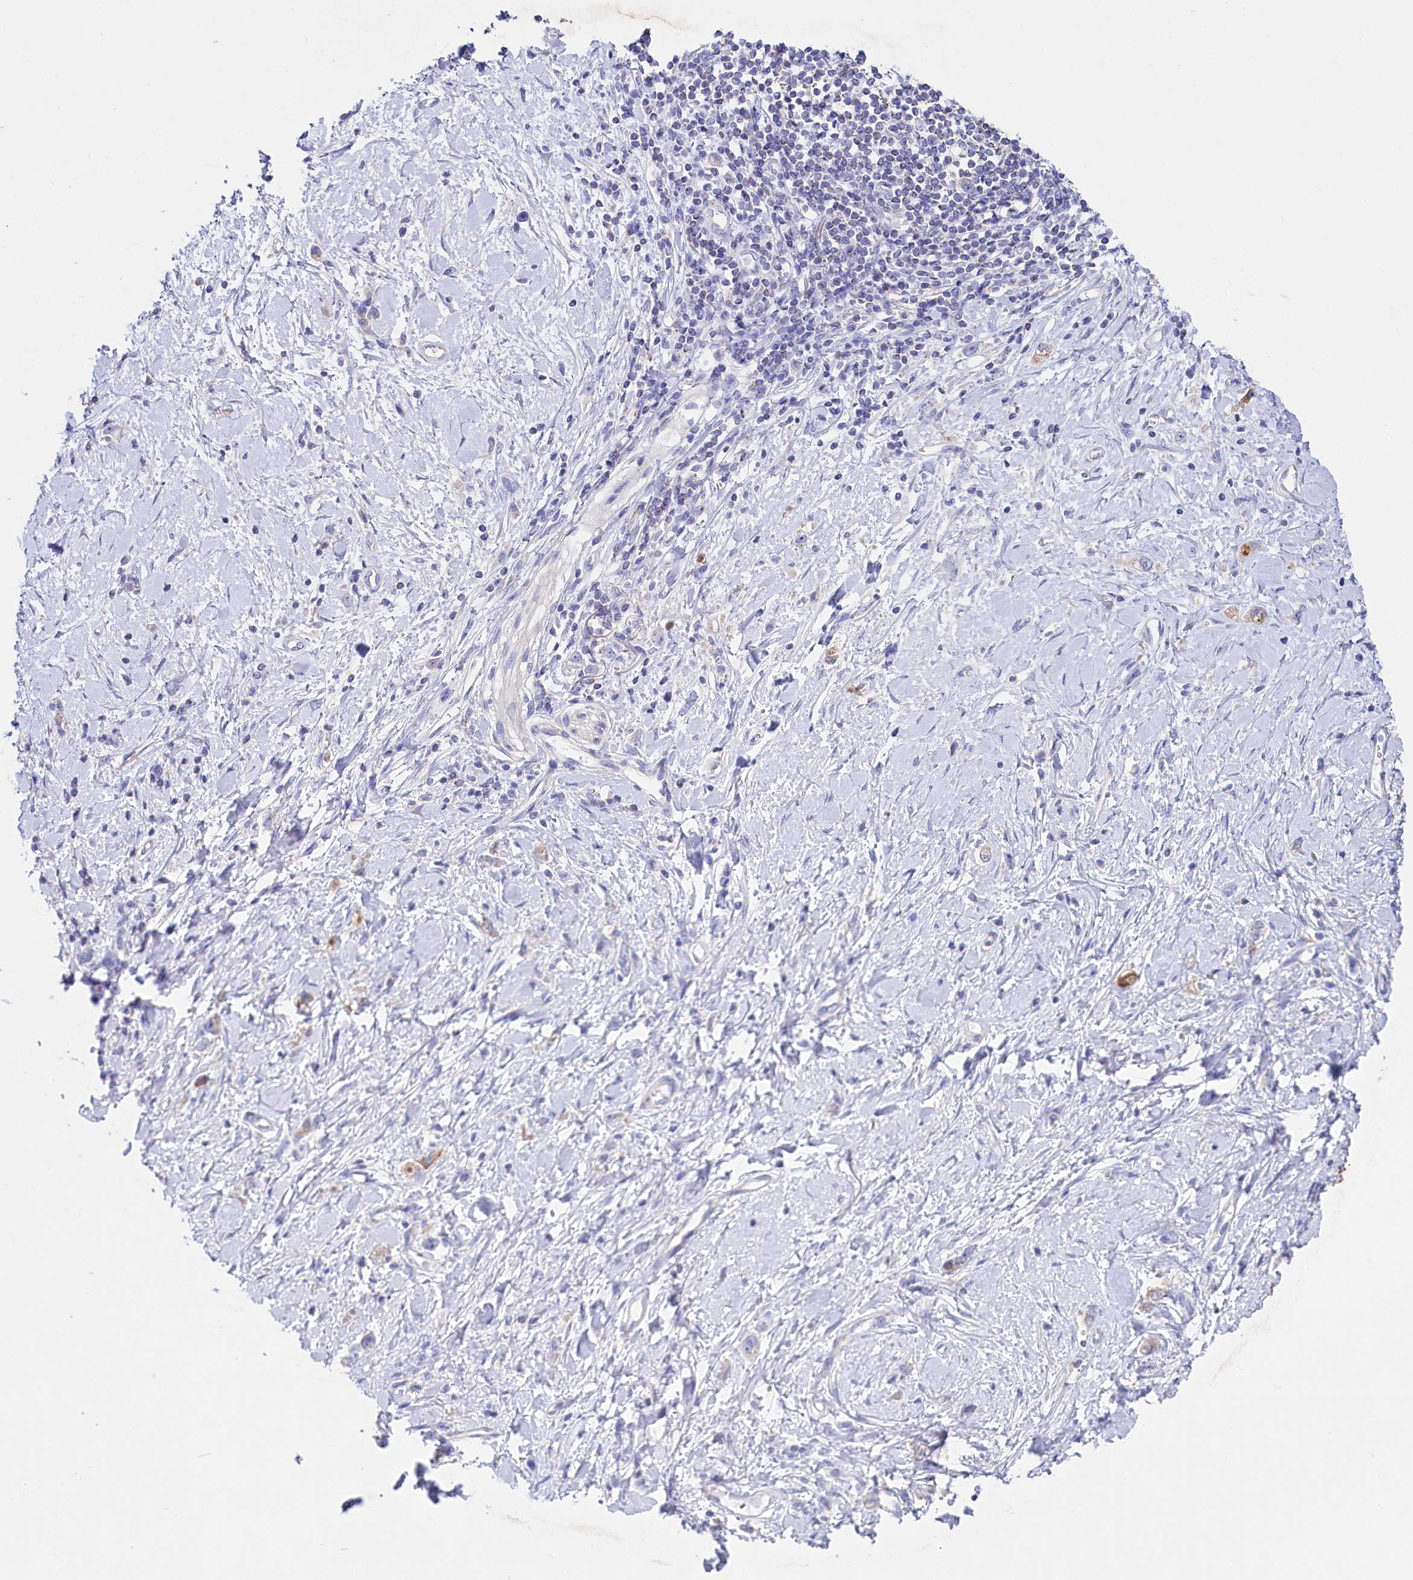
{"staining": {"intensity": "negative", "quantity": "none", "location": "none"}, "tissue": "stomach cancer", "cell_type": "Tumor cells", "image_type": "cancer", "snomed": [{"axis": "morphology", "description": "Adenocarcinoma, NOS"}, {"axis": "topography", "description": "Stomach"}], "caption": "This image is of stomach adenocarcinoma stained with immunohistochemistry to label a protein in brown with the nuclei are counter-stained blue. There is no expression in tumor cells.", "gene": "VPS26B", "patient": {"sex": "female", "age": 76}}